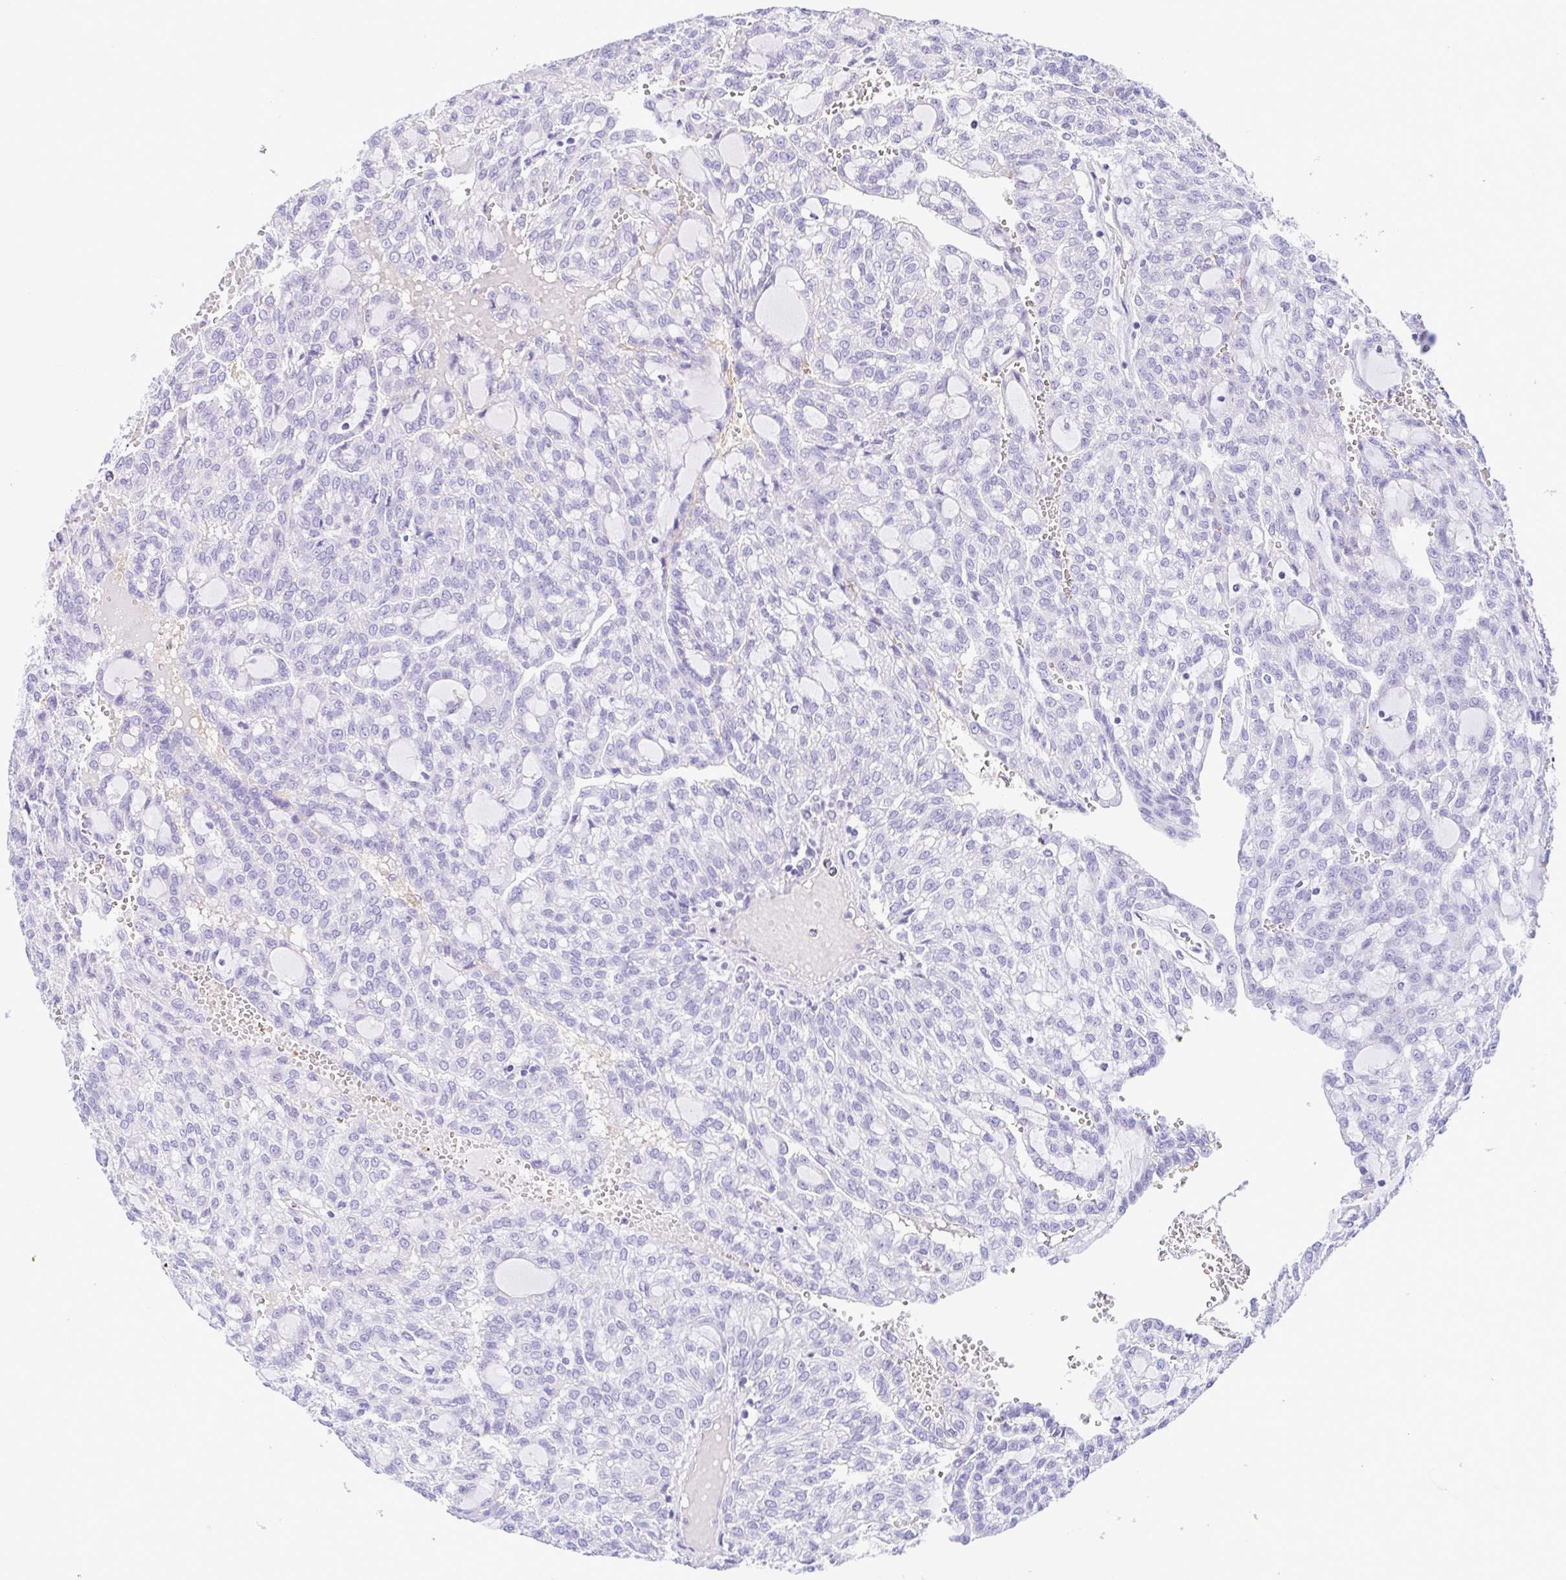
{"staining": {"intensity": "negative", "quantity": "none", "location": "none"}, "tissue": "renal cancer", "cell_type": "Tumor cells", "image_type": "cancer", "snomed": [{"axis": "morphology", "description": "Adenocarcinoma, NOS"}, {"axis": "topography", "description": "Kidney"}], "caption": "Protein analysis of renal cancer (adenocarcinoma) displays no significant expression in tumor cells.", "gene": "EPB42", "patient": {"sex": "male", "age": 63}}